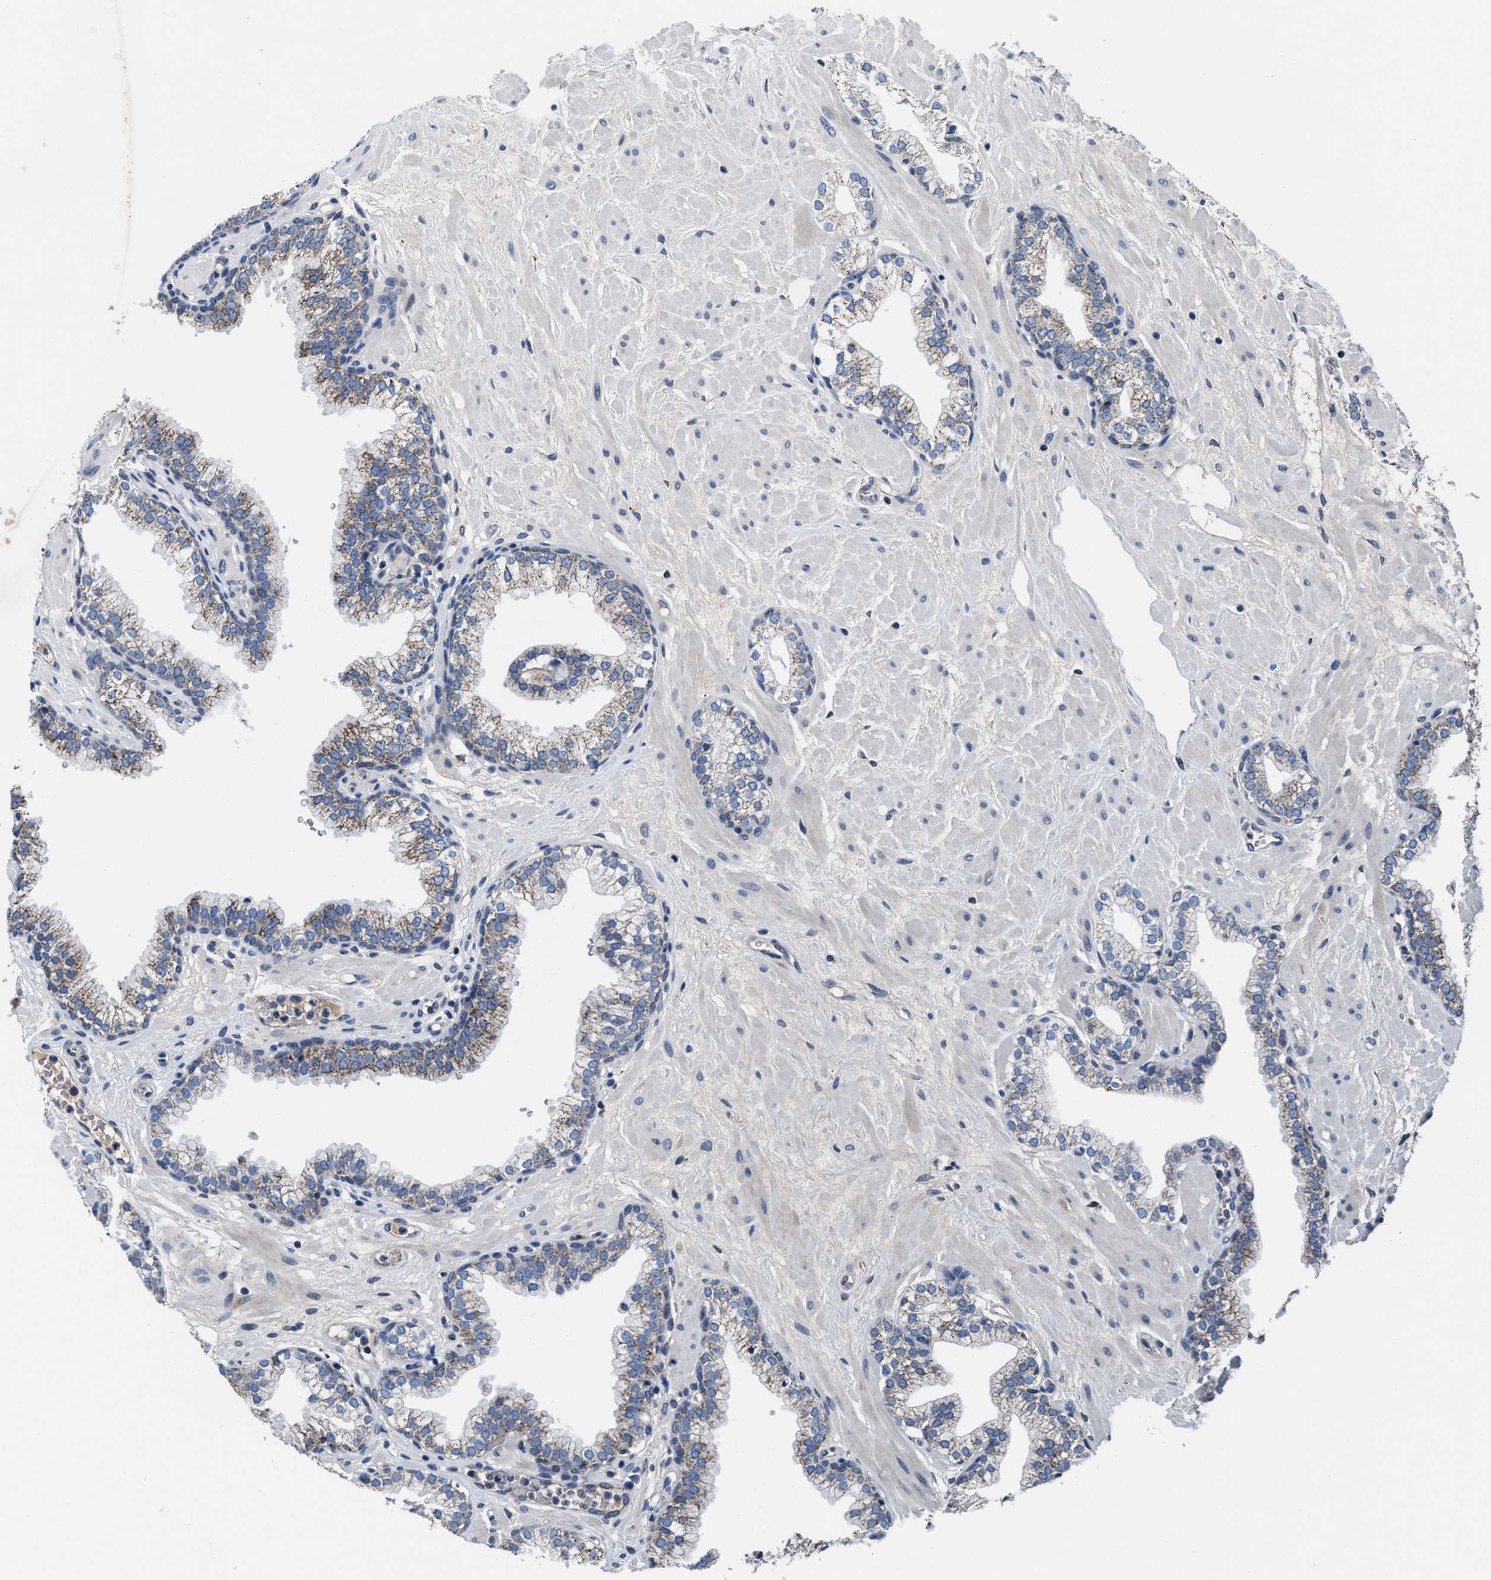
{"staining": {"intensity": "weak", "quantity": ">75%", "location": "cytoplasmic/membranous"}, "tissue": "prostate", "cell_type": "Glandular cells", "image_type": "normal", "snomed": [{"axis": "morphology", "description": "Normal tissue, NOS"}, {"axis": "morphology", "description": "Urothelial carcinoma, Low grade"}, {"axis": "topography", "description": "Urinary bladder"}, {"axis": "topography", "description": "Prostate"}], "caption": "Glandular cells demonstrate low levels of weak cytoplasmic/membranous staining in approximately >75% of cells in unremarkable prostate. The staining was performed using DAB, with brown indicating positive protein expression. Nuclei are stained blue with hematoxylin.", "gene": "CACNA1D", "patient": {"sex": "male", "age": 60}}